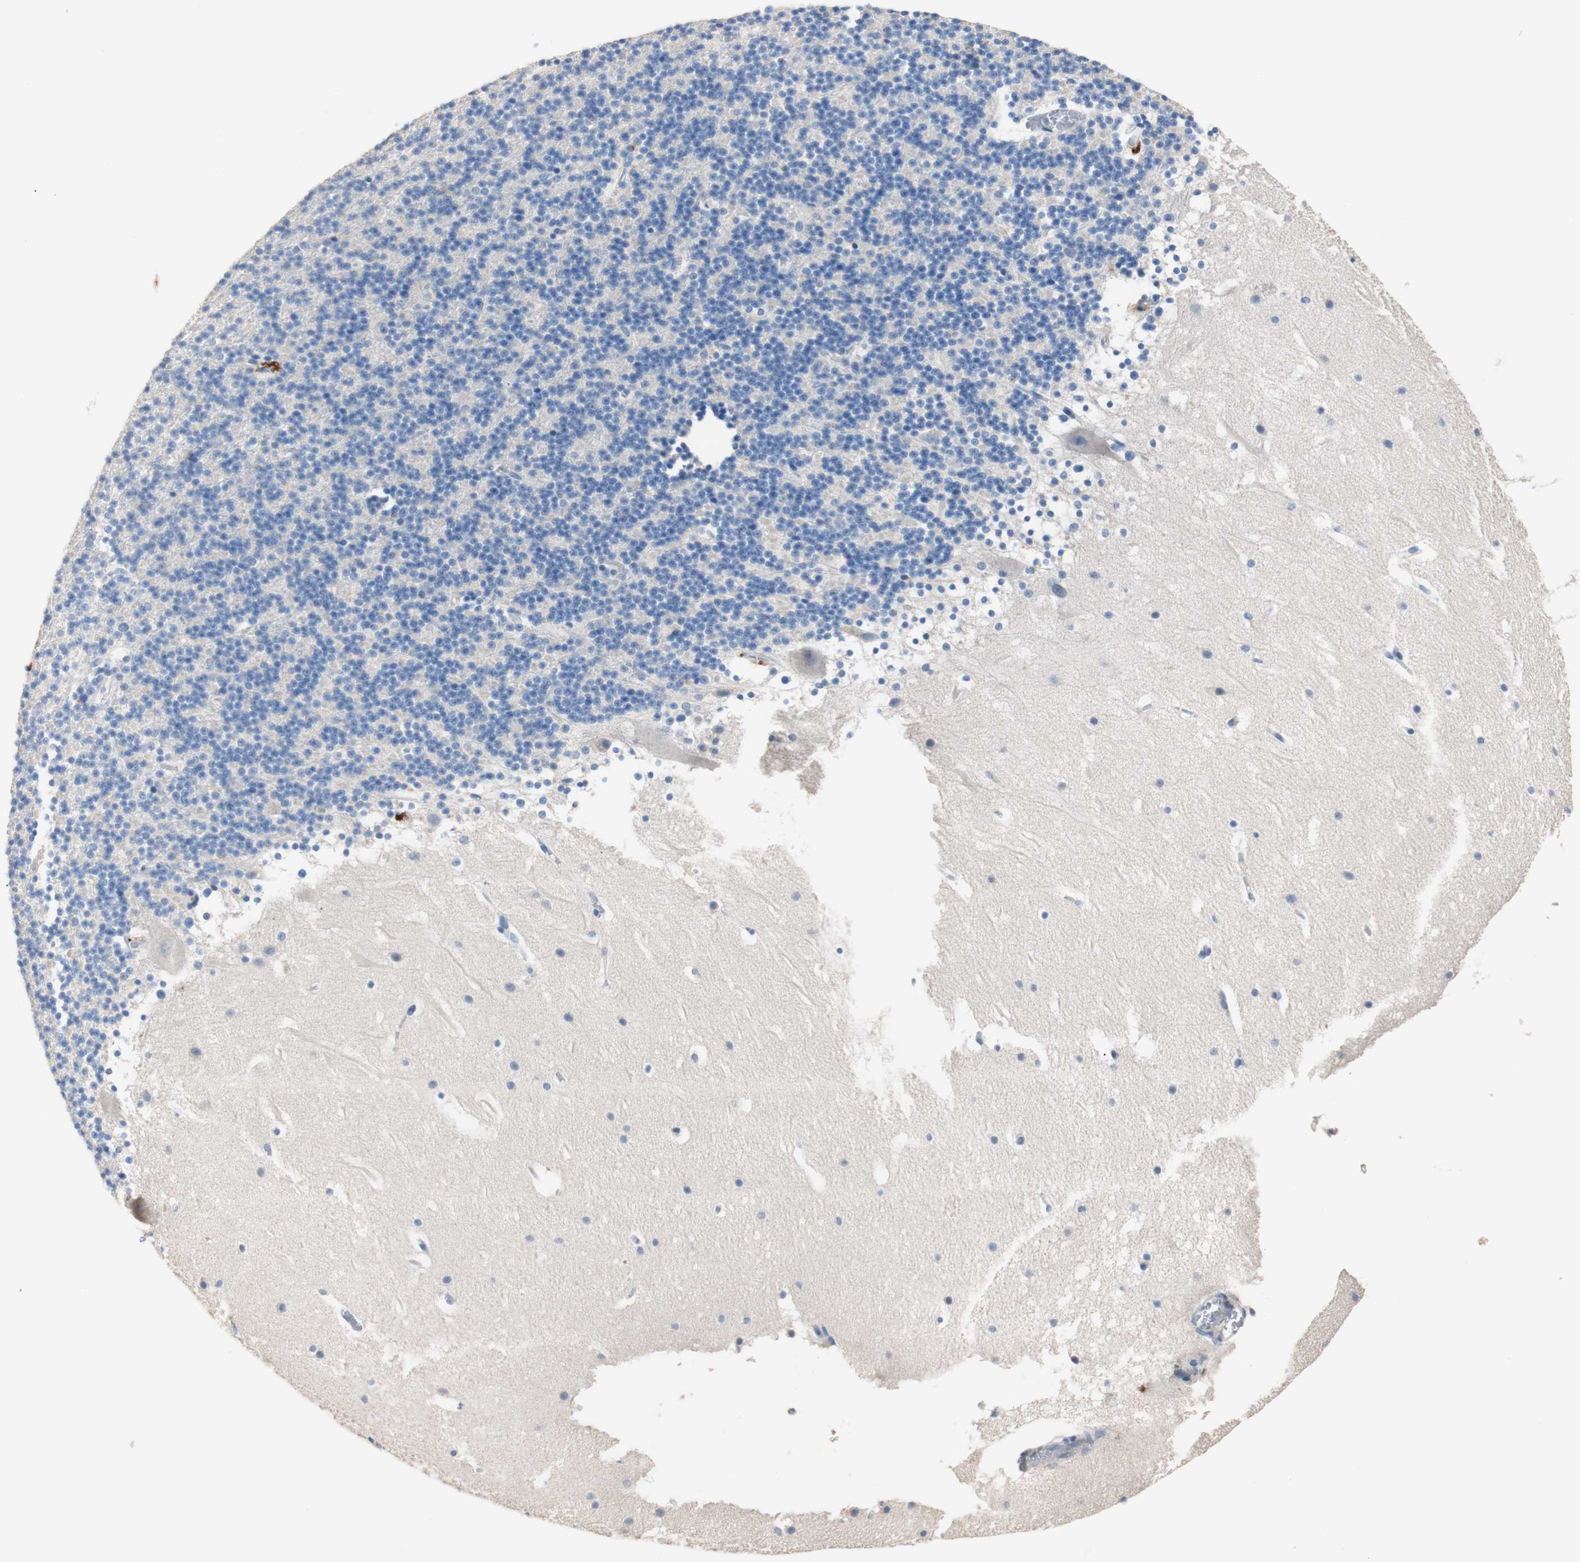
{"staining": {"intensity": "moderate", "quantity": "<25%", "location": "cytoplasmic/membranous"}, "tissue": "cerebellum", "cell_type": "Cells in granular layer", "image_type": "normal", "snomed": [{"axis": "morphology", "description": "Normal tissue, NOS"}, {"axis": "topography", "description": "Cerebellum"}], "caption": "Immunohistochemical staining of benign human cerebellum exhibits <25% levels of moderate cytoplasmic/membranous protein staining in about <25% of cells in granular layer. The staining was performed using DAB (3,3'-diaminobenzidine), with brown indicating positive protein expression. Nuclei are stained blue with hematoxylin.", "gene": "CDON", "patient": {"sex": "male", "age": 45}}